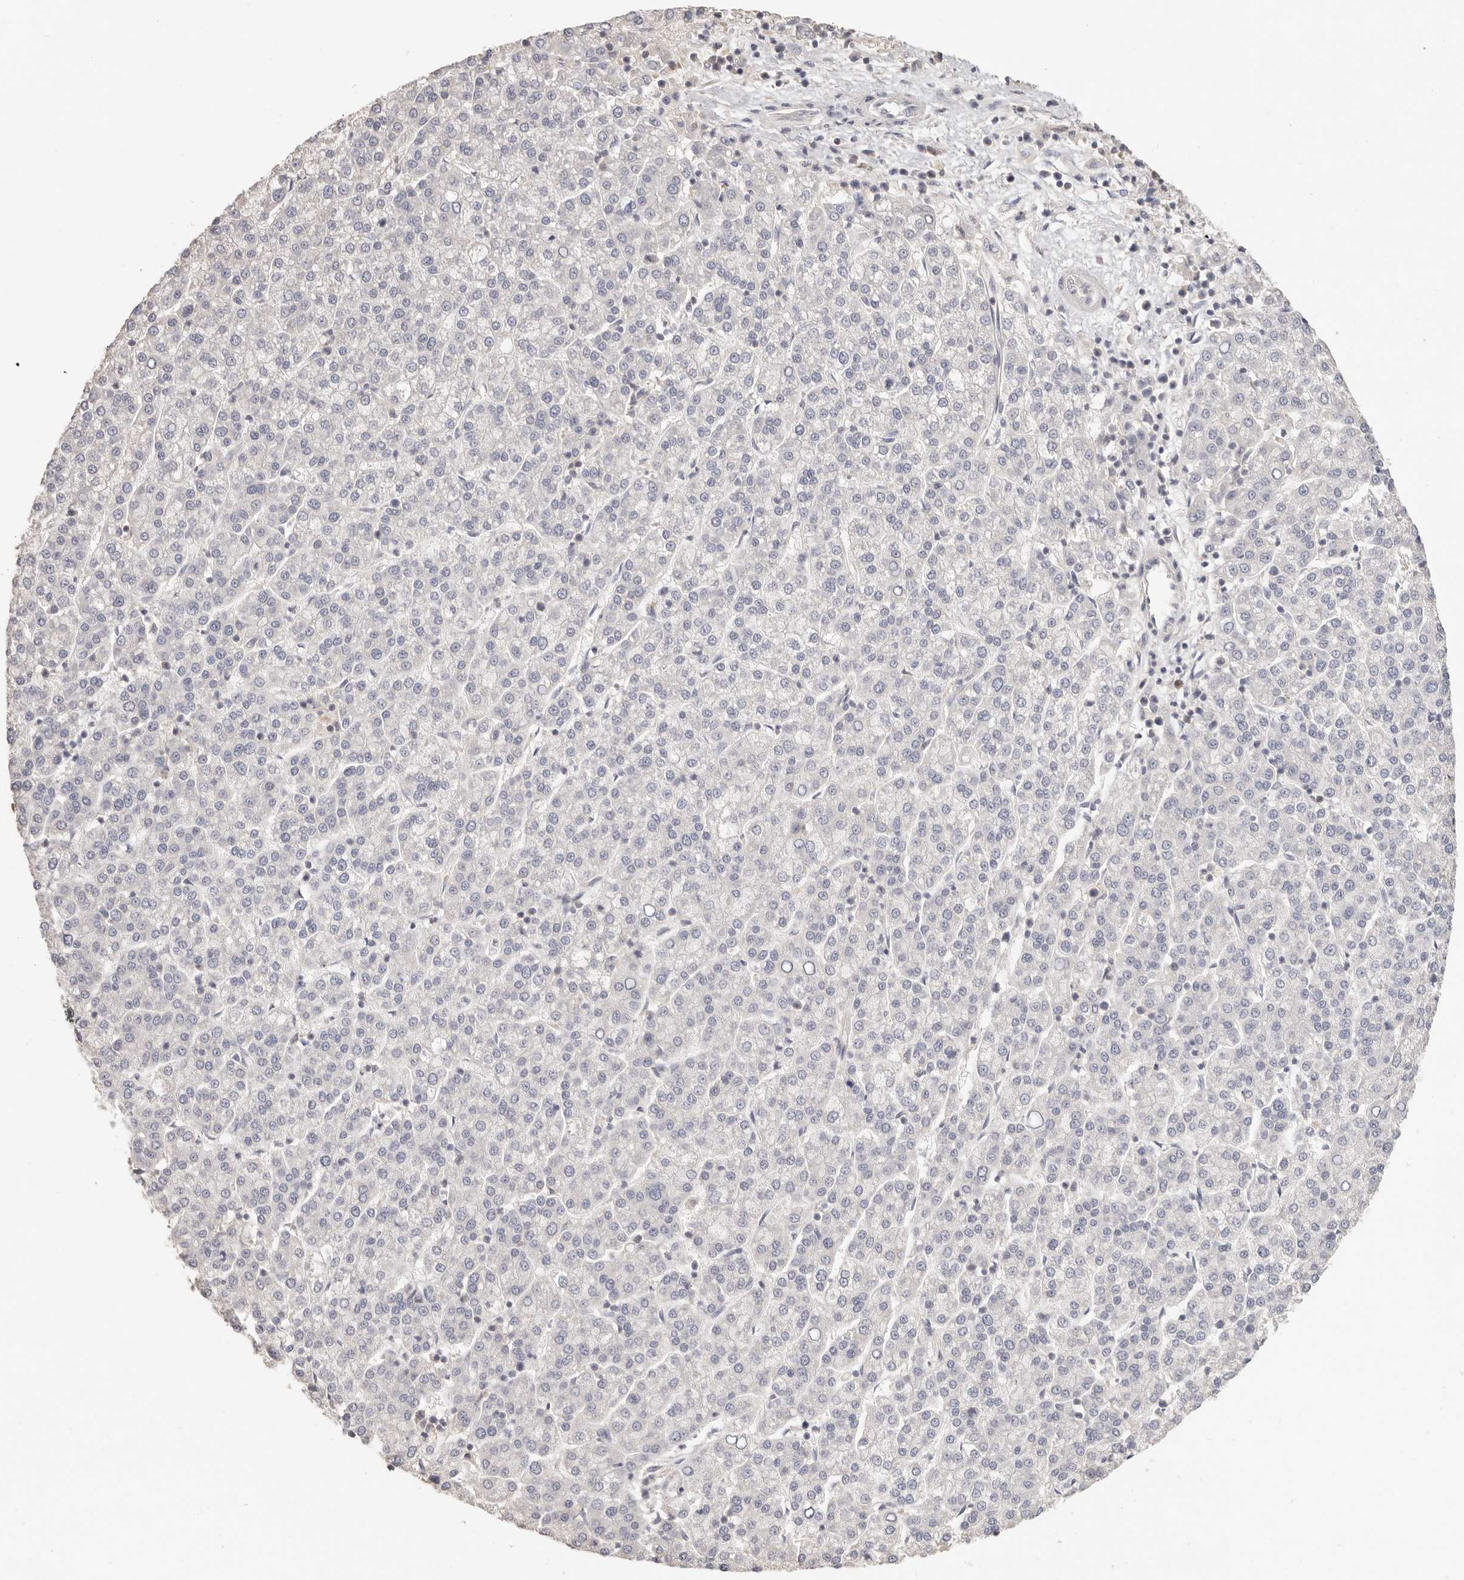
{"staining": {"intensity": "negative", "quantity": "none", "location": "none"}, "tissue": "liver cancer", "cell_type": "Tumor cells", "image_type": "cancer", "snomed": [{"axis": "morphology", "description": "Carcinoma, Hepatocellular, NOS"}, {"axis": "topography", "description": "Liver"}], "caption": "Immunohistochemistry of human hepatocellular carcinoma (liver) reveals no expression in tumor cells.", "gene": "CSK", "patient": {"sex": "female", "age": 58}}